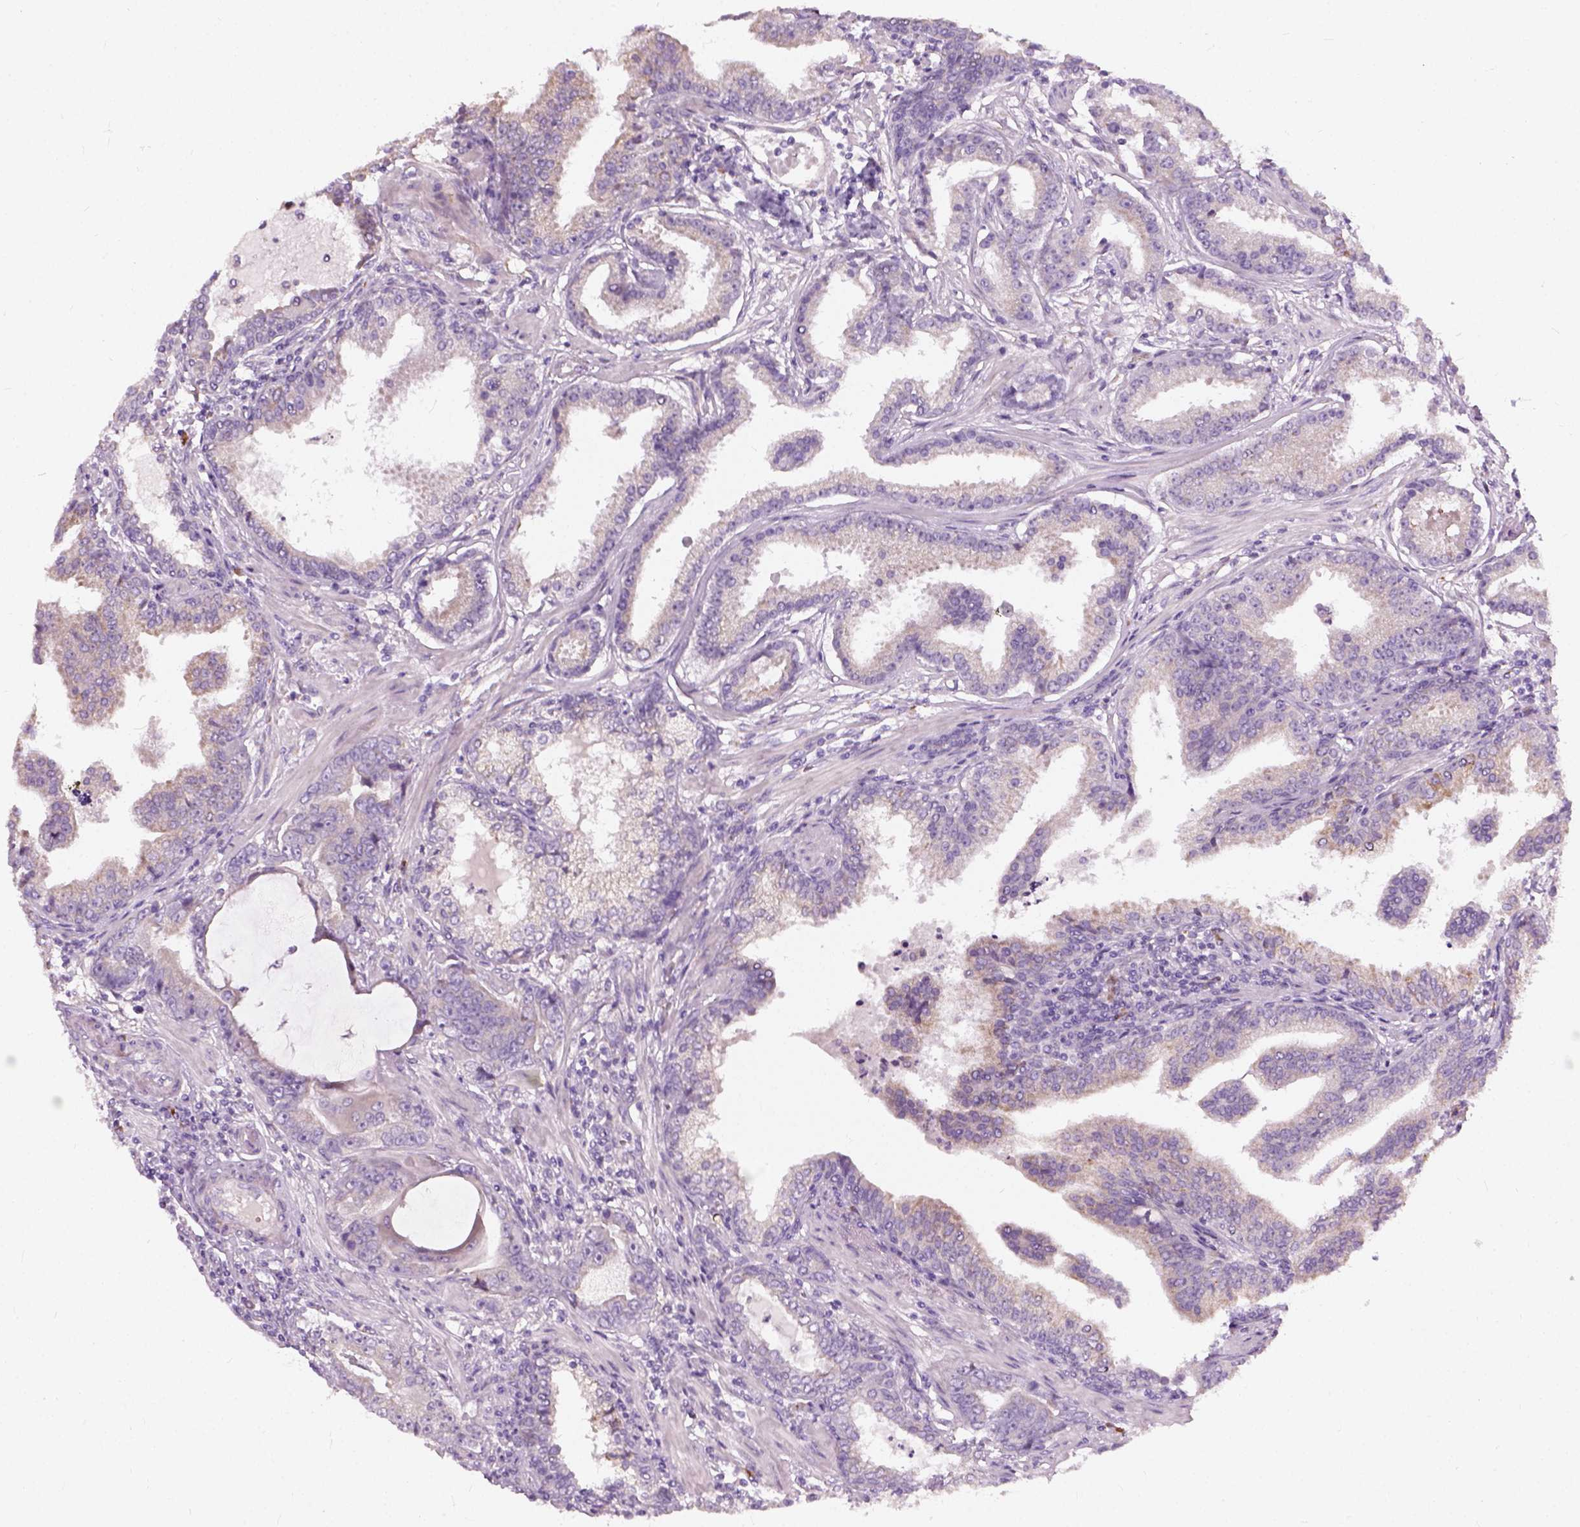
{"staining": {"intensity": "negative", "quantity": "none", "location": "none"}, "tissue": "prostate cancer", "cell_type": "Tumor cells", "image_type": "cancer", "snomed": [{"axis": "morphology", "description": "Adenocarcinoma, NOS"}, {"axis": "topography", "description": "Prostate"}], "caption": "Immunohistochemical staining of prostate cancer (adenocarcinoma) demonstrates no significant positivity in tumor cells. (DAB immunohistochemistry (IHC), high magnification).", "gene": "TRIM72", "patient": {"sex": "male", "age": 64}}